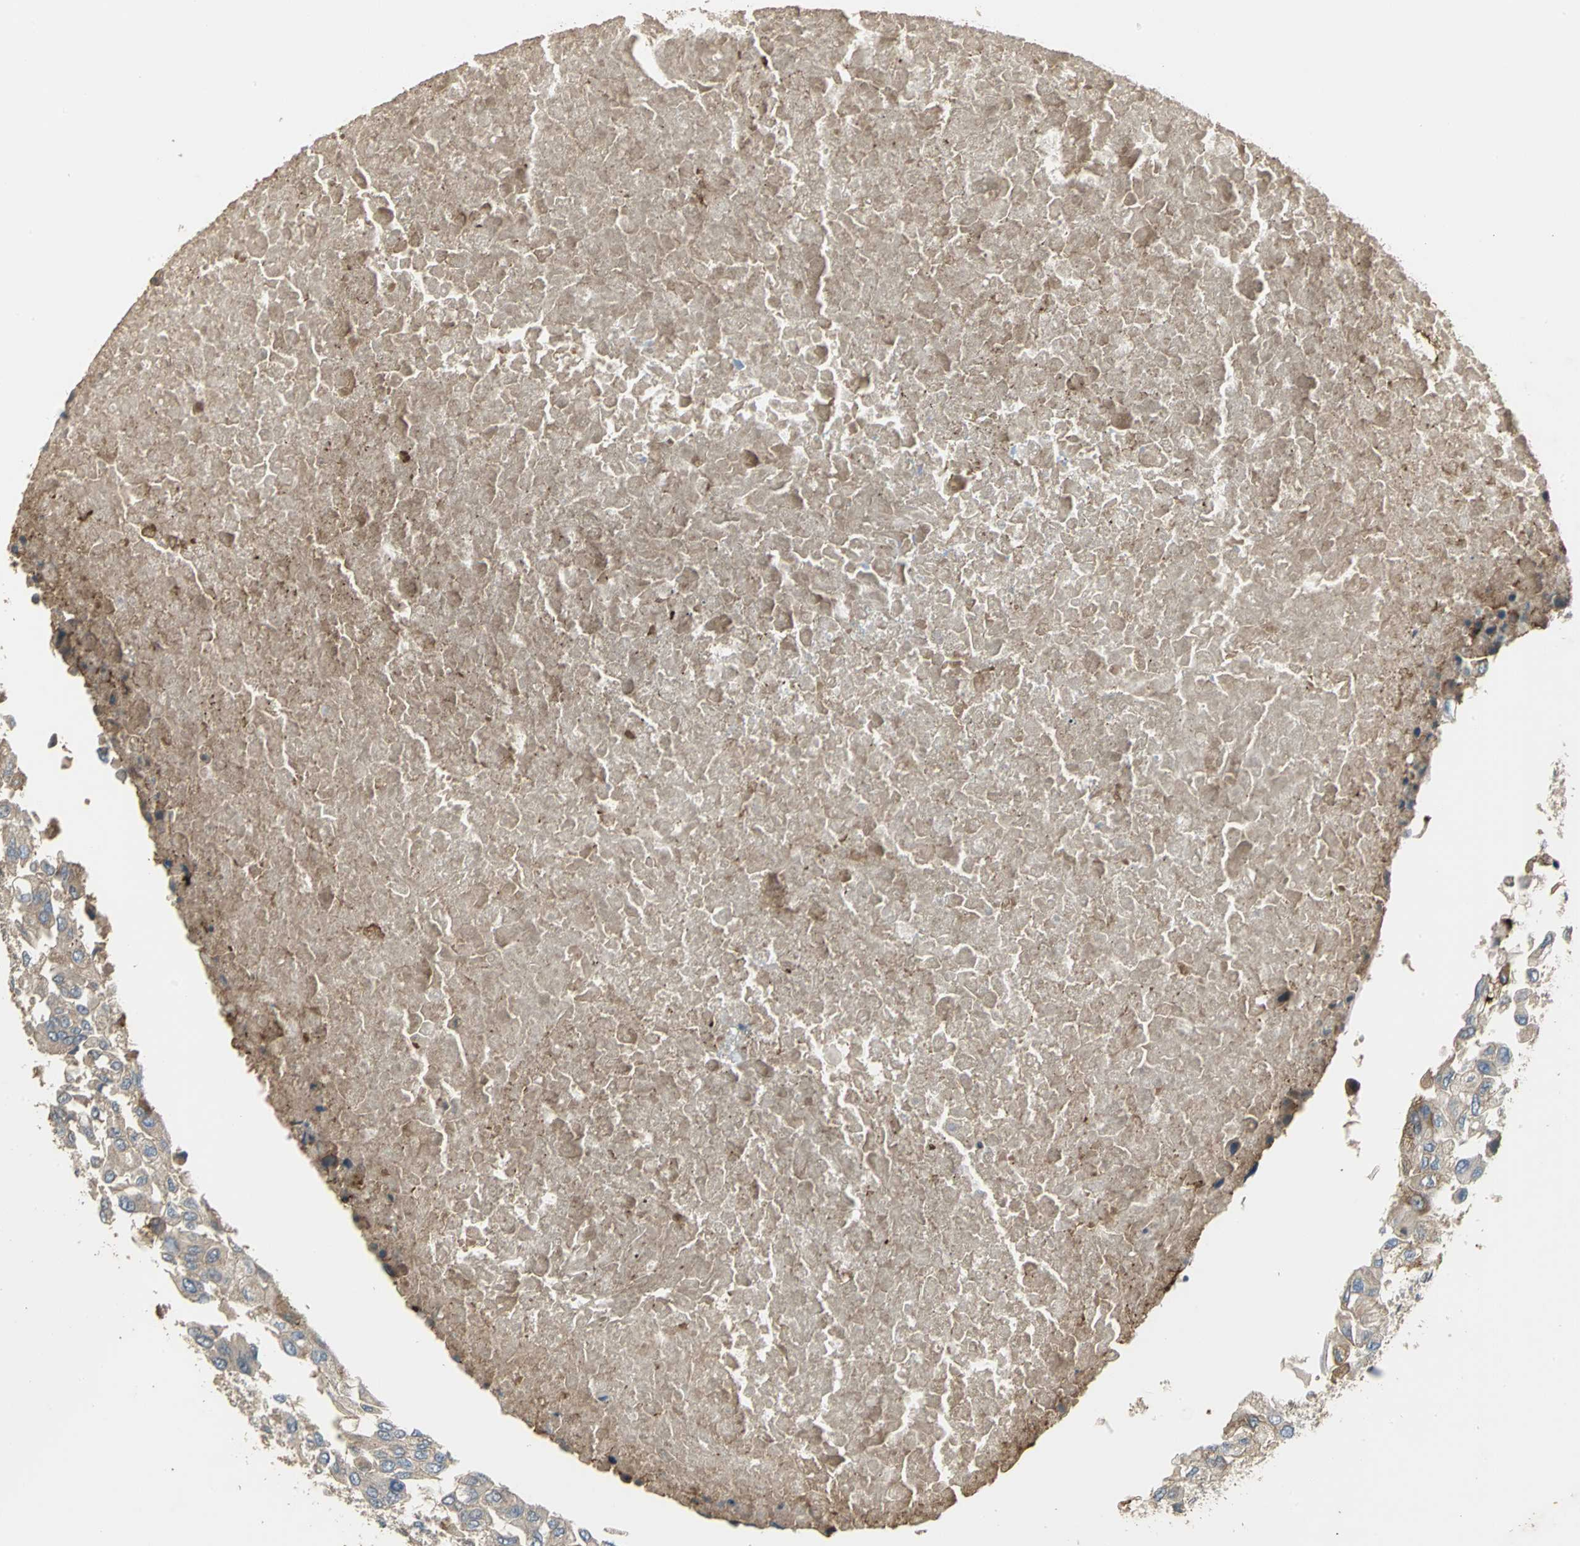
{"staining": {"intensity": "weak", "quantity": ">75%", "location": "cytoplasmic/membranous"}, "tissue": "breast cancer", "cell_type": "Tumor cells", "image_type": "cancer", "snomed": [{"axis": "morphology", "description": "Normal tissue, NOS"}, {"axis": "morphology", "description": "Duct carcinoma"}, {"axis": "topography", "description": "Breast"}], "caption": "Breast cancer (intraductal carcinoma) stained with DAB (3,3'-diaminobenzidine) immunohistochemistry (IHC) reveals low levels of weak cytoplasmic/membranous positivity in approximately >75% of tumor cells. The protein of interest is stained brown, and the nuclei are stained in blue (DAB IHC with brightfield microscopy, high magnification).", "gene": "MET", "patient": {"sex": "female", "age": 49}}